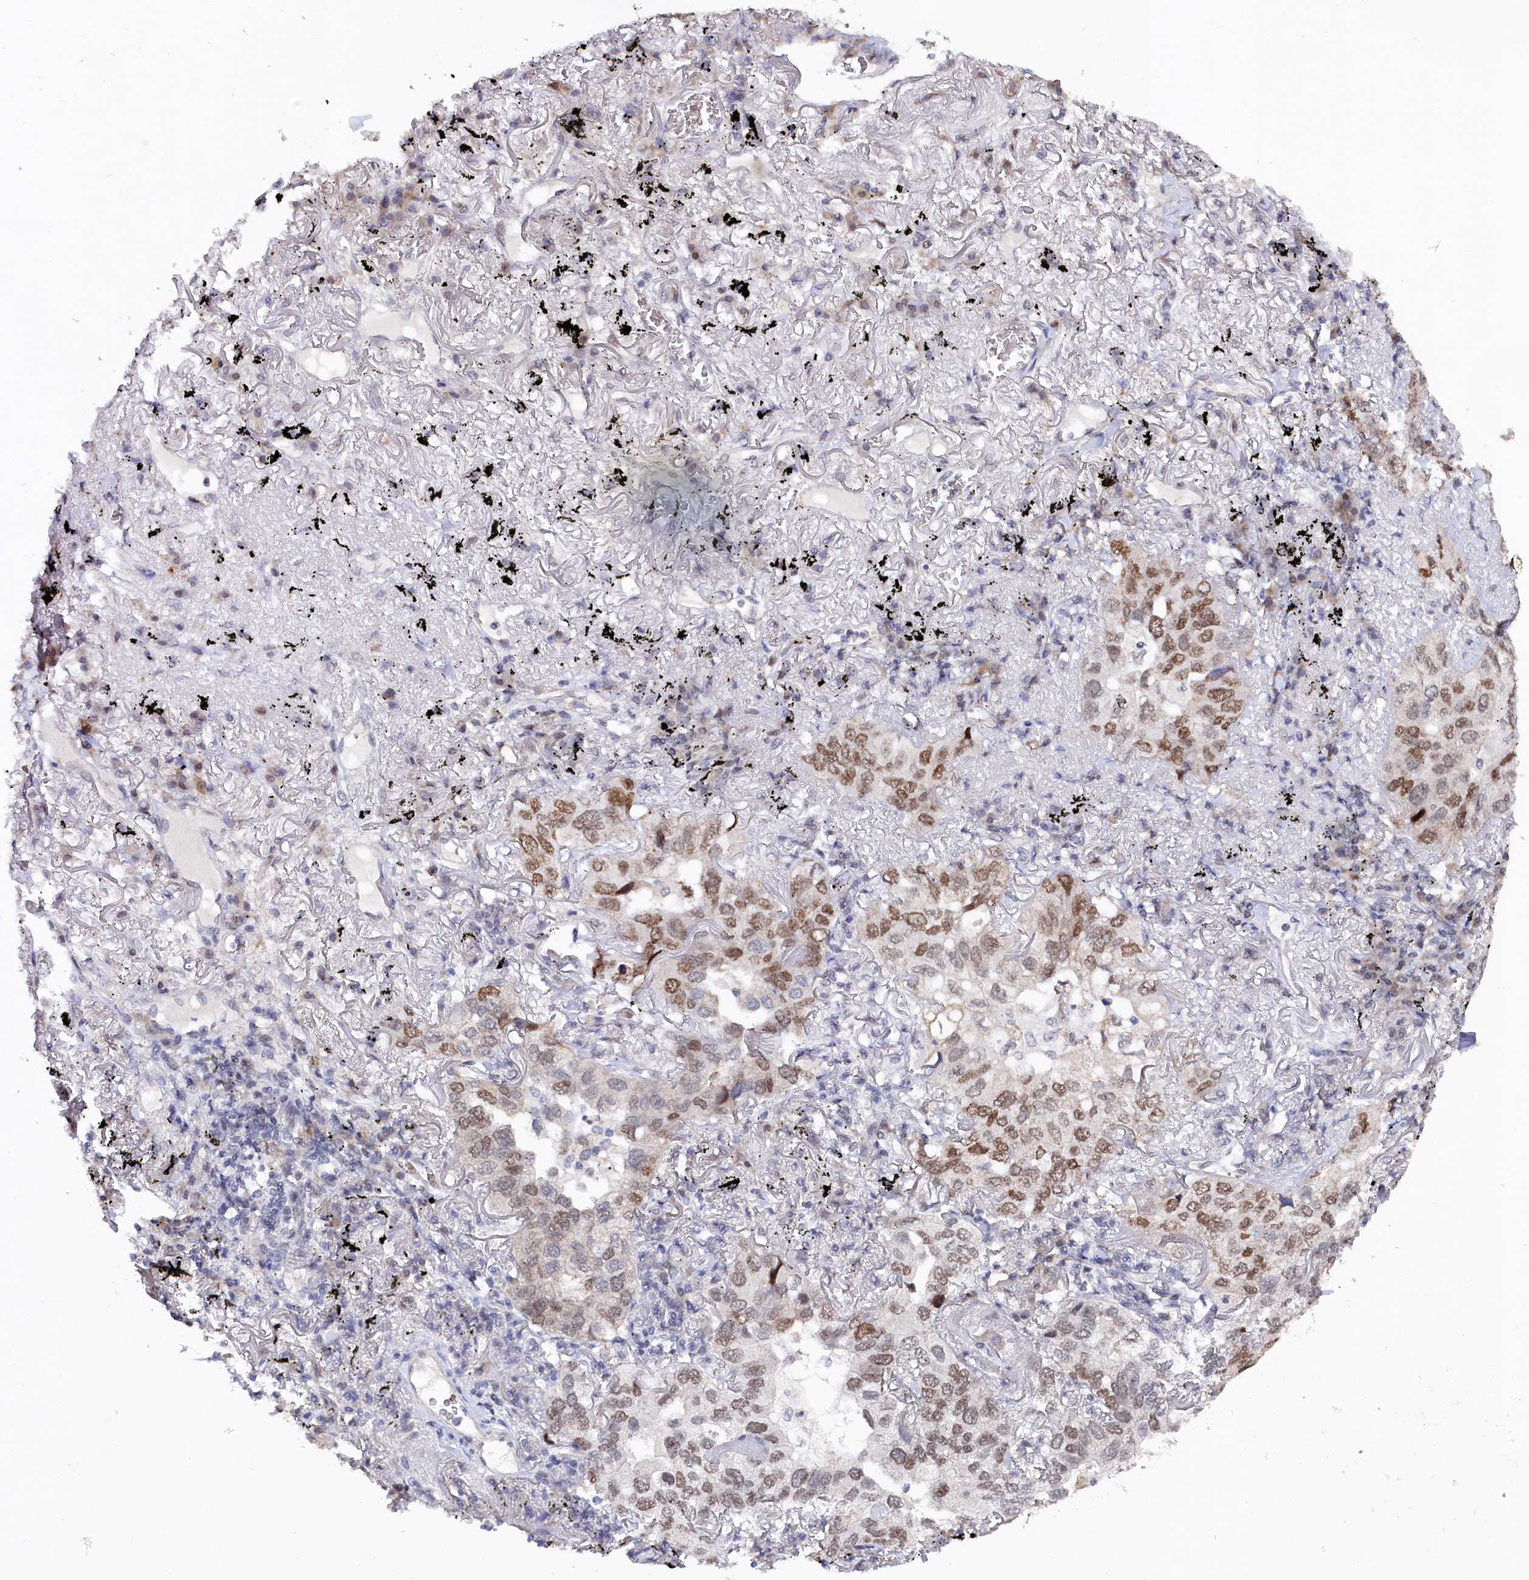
{"staining": {"intensity": "moderate", "quantity": ">75%", "location": "nuclear"}, "tissue": "lung cancer", "cell_type": "Tumor cells", "image_type": "cancer", "snomed": [{"axis": "morphology", "description": "Adenocarcinoma, NOS"}, {"axis": "topography", "description": "Lung"}], "caption": "Protein positivity by IHC exhibits moderate nuclear staining in about >75% of tumor cells in lung adenocarcinoma. Immunohistochemistry stains the protein in brown and the nuclei are stained blue.", "gene": "TIGD4", "patient": {"sex": "male", "age": 65}}